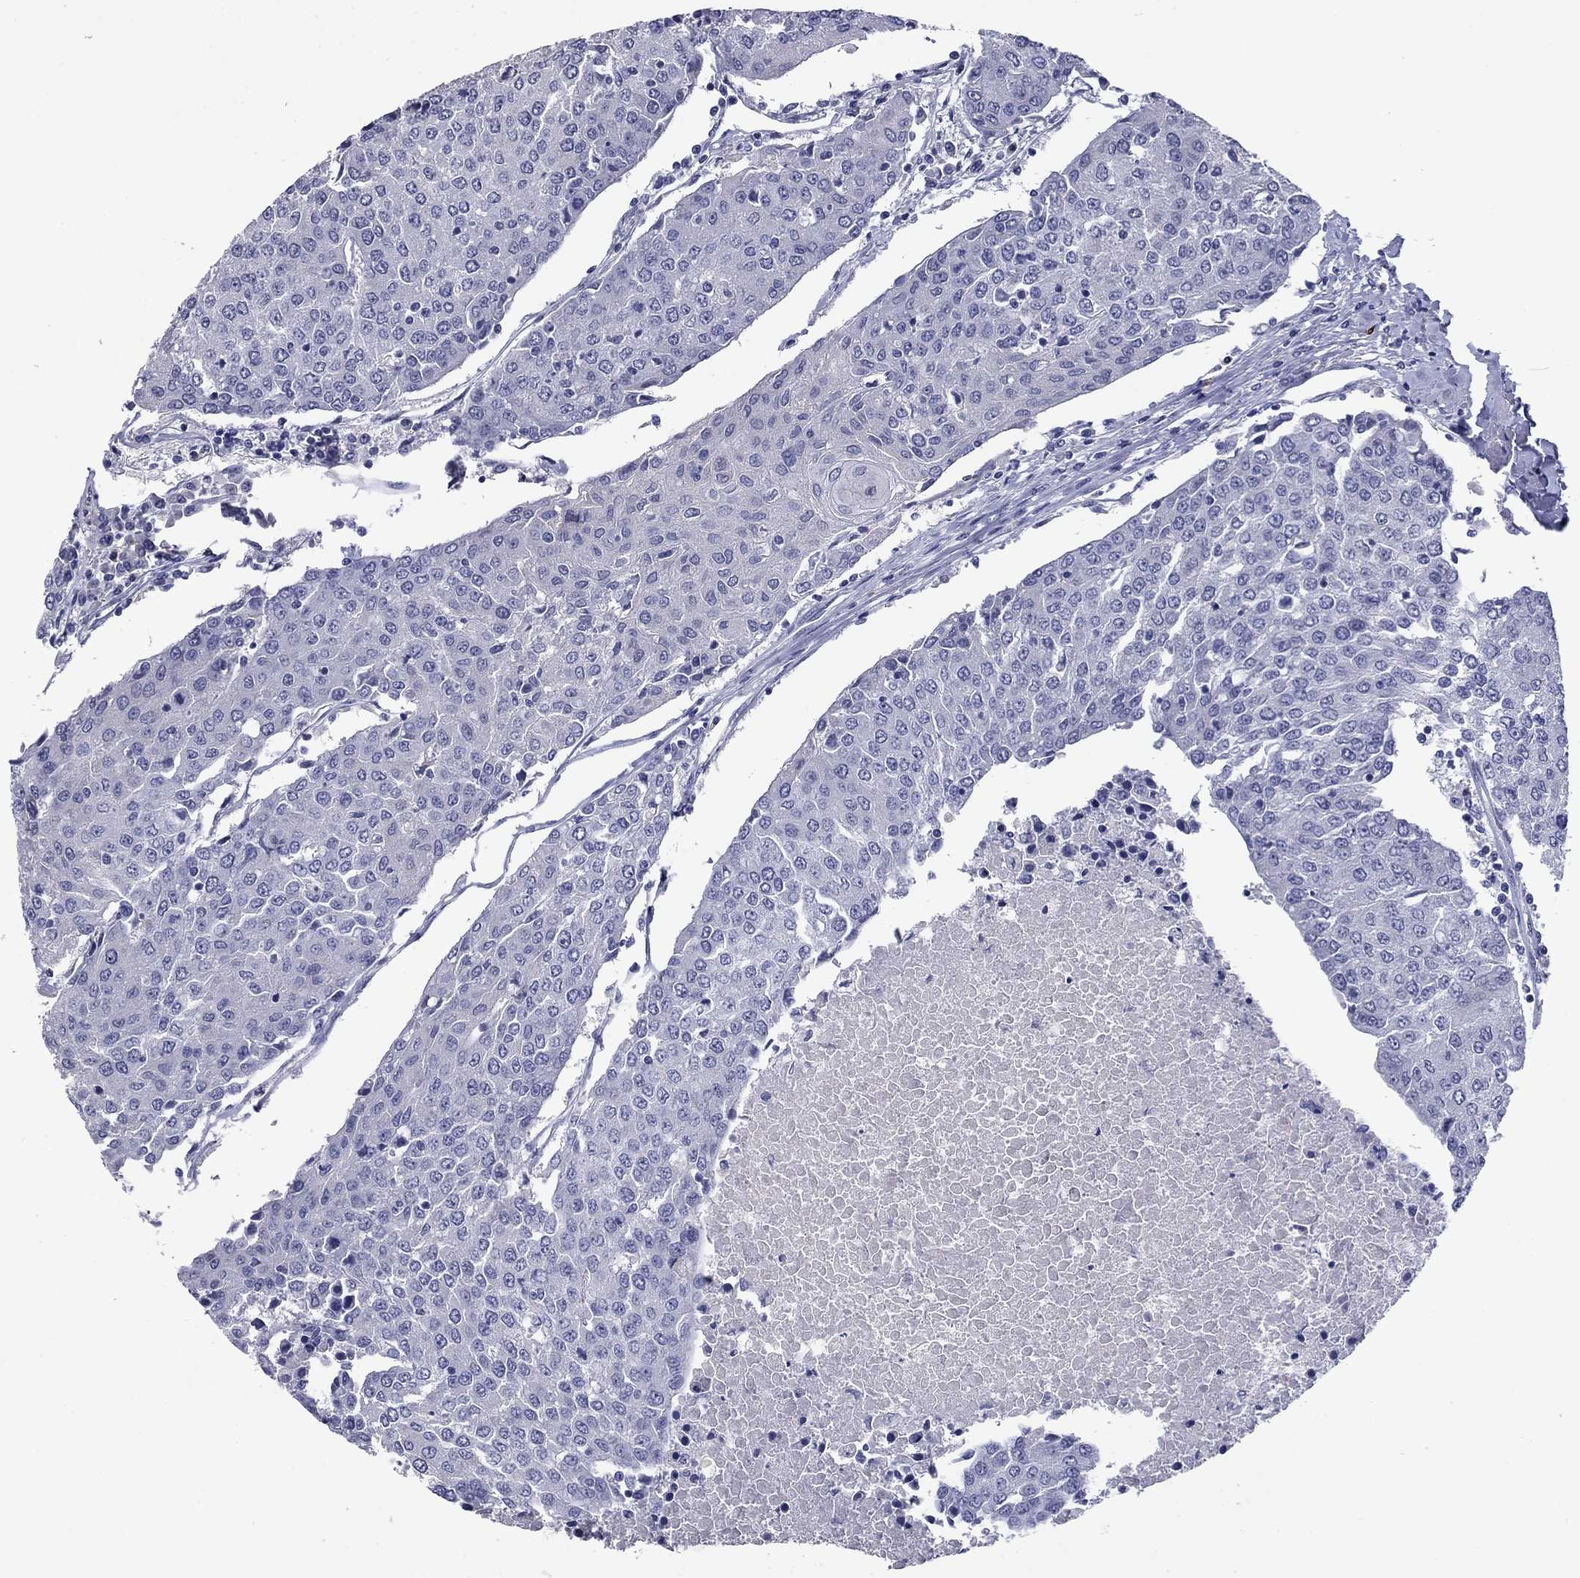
{"staining": {"intensity": "negative", "quantity": "none", "location": "none"}, "tissue": "urothelial cancer", "cell_type": "Tumor cells", "image_type": "cancer", "snomed": [{"axis": "morphology", "description": "Urothelial carcinoma, High grade"}, {"axis": "topography", "description": "Urinary bladder"}], "caption": "This is an IHC image of high-grade urothelial carcinoma. There is no positivity in tumor cells.", "gene": "CFAP119", "patient": {"sex": "female", "age": 85}}